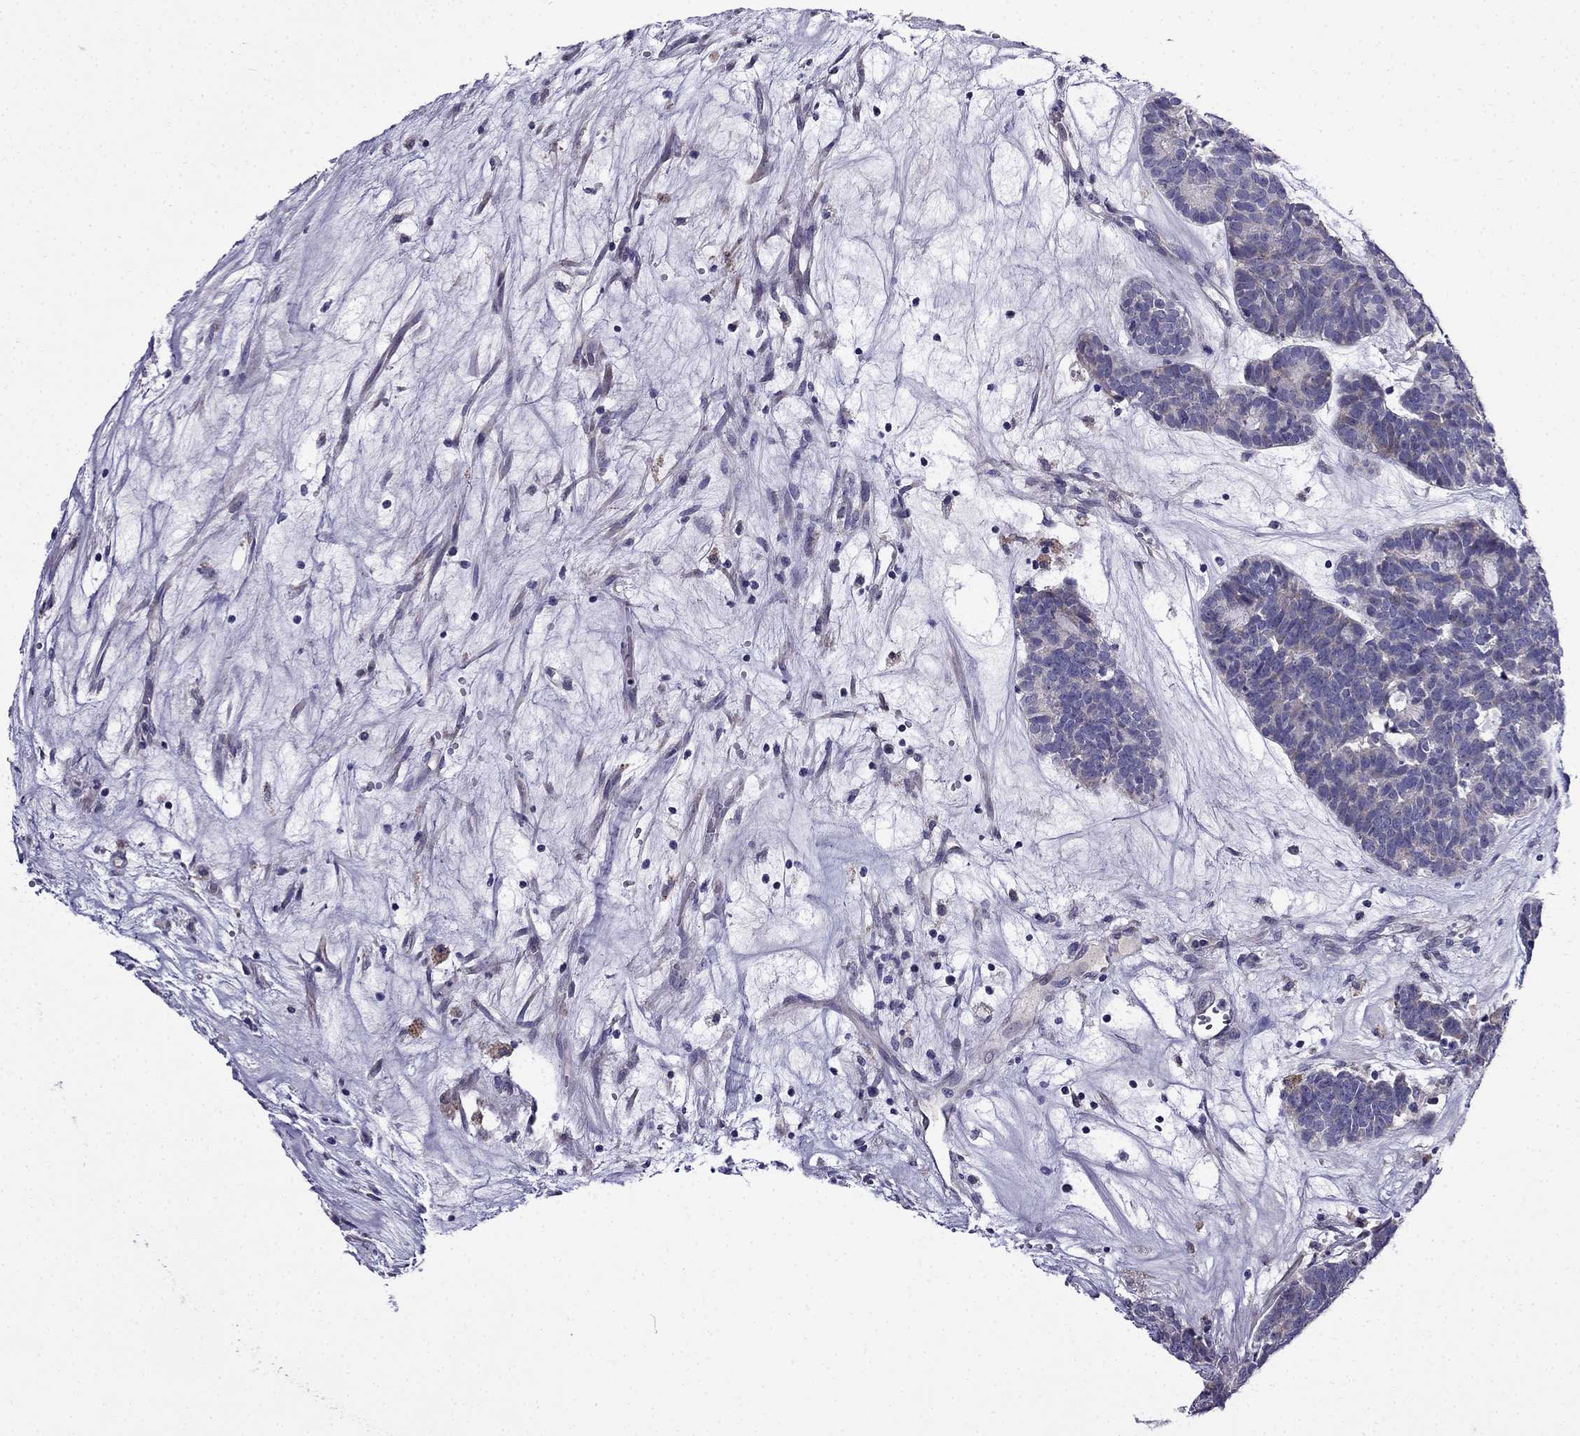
{"staining": {"intensity": "negative", "quantity": "none", "location": "none"}, "tissue": "head and neck cancer", "cell_type": "Tumor cells", "image_type": "cancer", "snomed": [{"axis": "morphology", "description": "Adenocarcinoma, NOS"}, {"axis": "topography", "description": "Head-Neck"}], "caption": "Immunohistochemistry of head and neck cancer demonstrates no expression in tumor cells.", "gene": "PI16", "patient": {"sex": "female", "age": 81}}